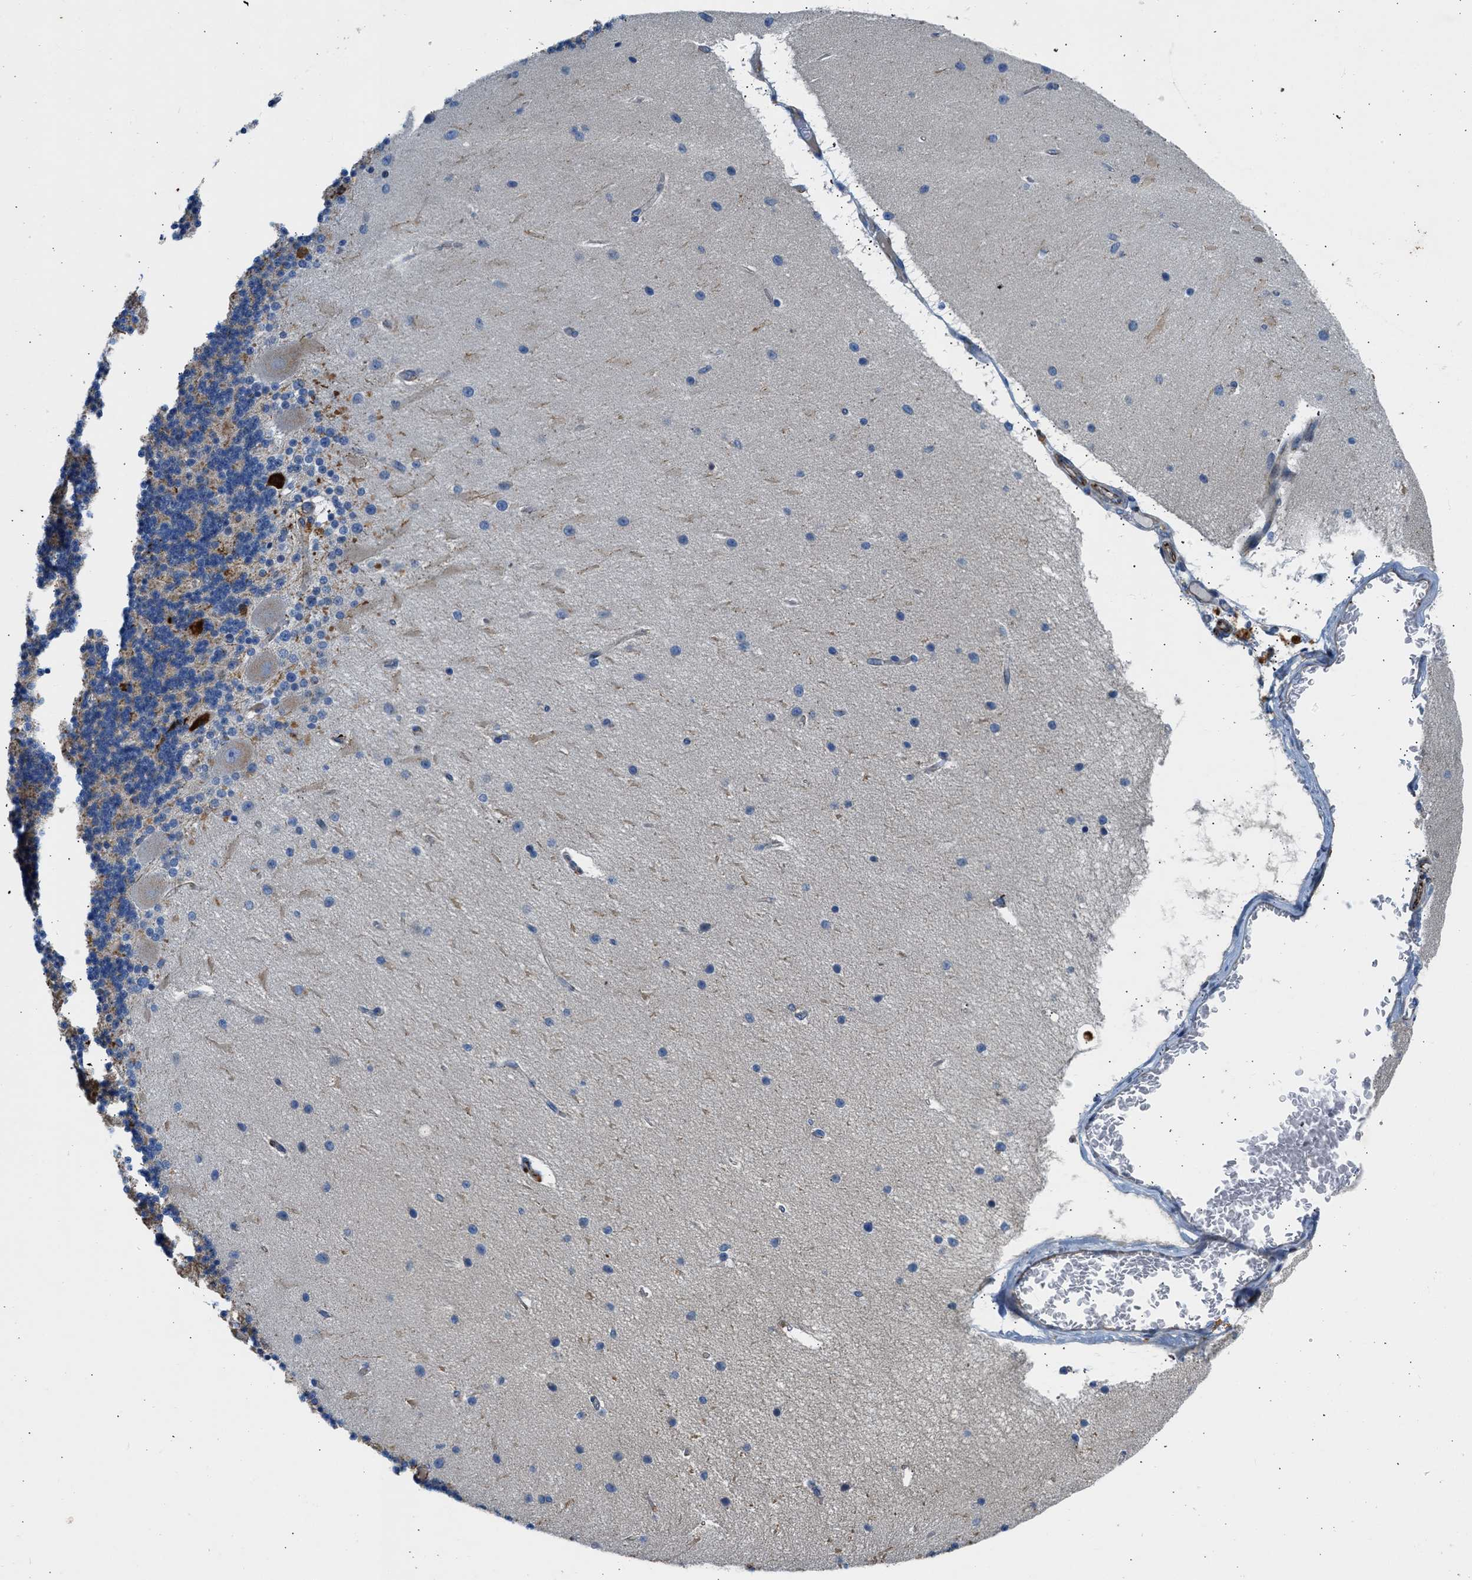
{"staining": {"intensity": "moderate", "quantity": "<25%", "location": "cytoplasmic/membranous"}, "tissue": "cerebellum", "cell_type": "Cells in granular layer", "image_type": "normal", "snomed": [{"axis": "morphology", "description": "Normal tissue, NOS"}, {"axis": "topography", "description": "Cerebellum"}], "caption": "A high-resolution image shows immunohistochemistry staining of benign cerebellum, which displays moderate cytoplasmic/membranous positivity in approximately <25% of cells in granular layer.", "gene": "ULK4", "patient": {"sex": "female", "age": 54}}